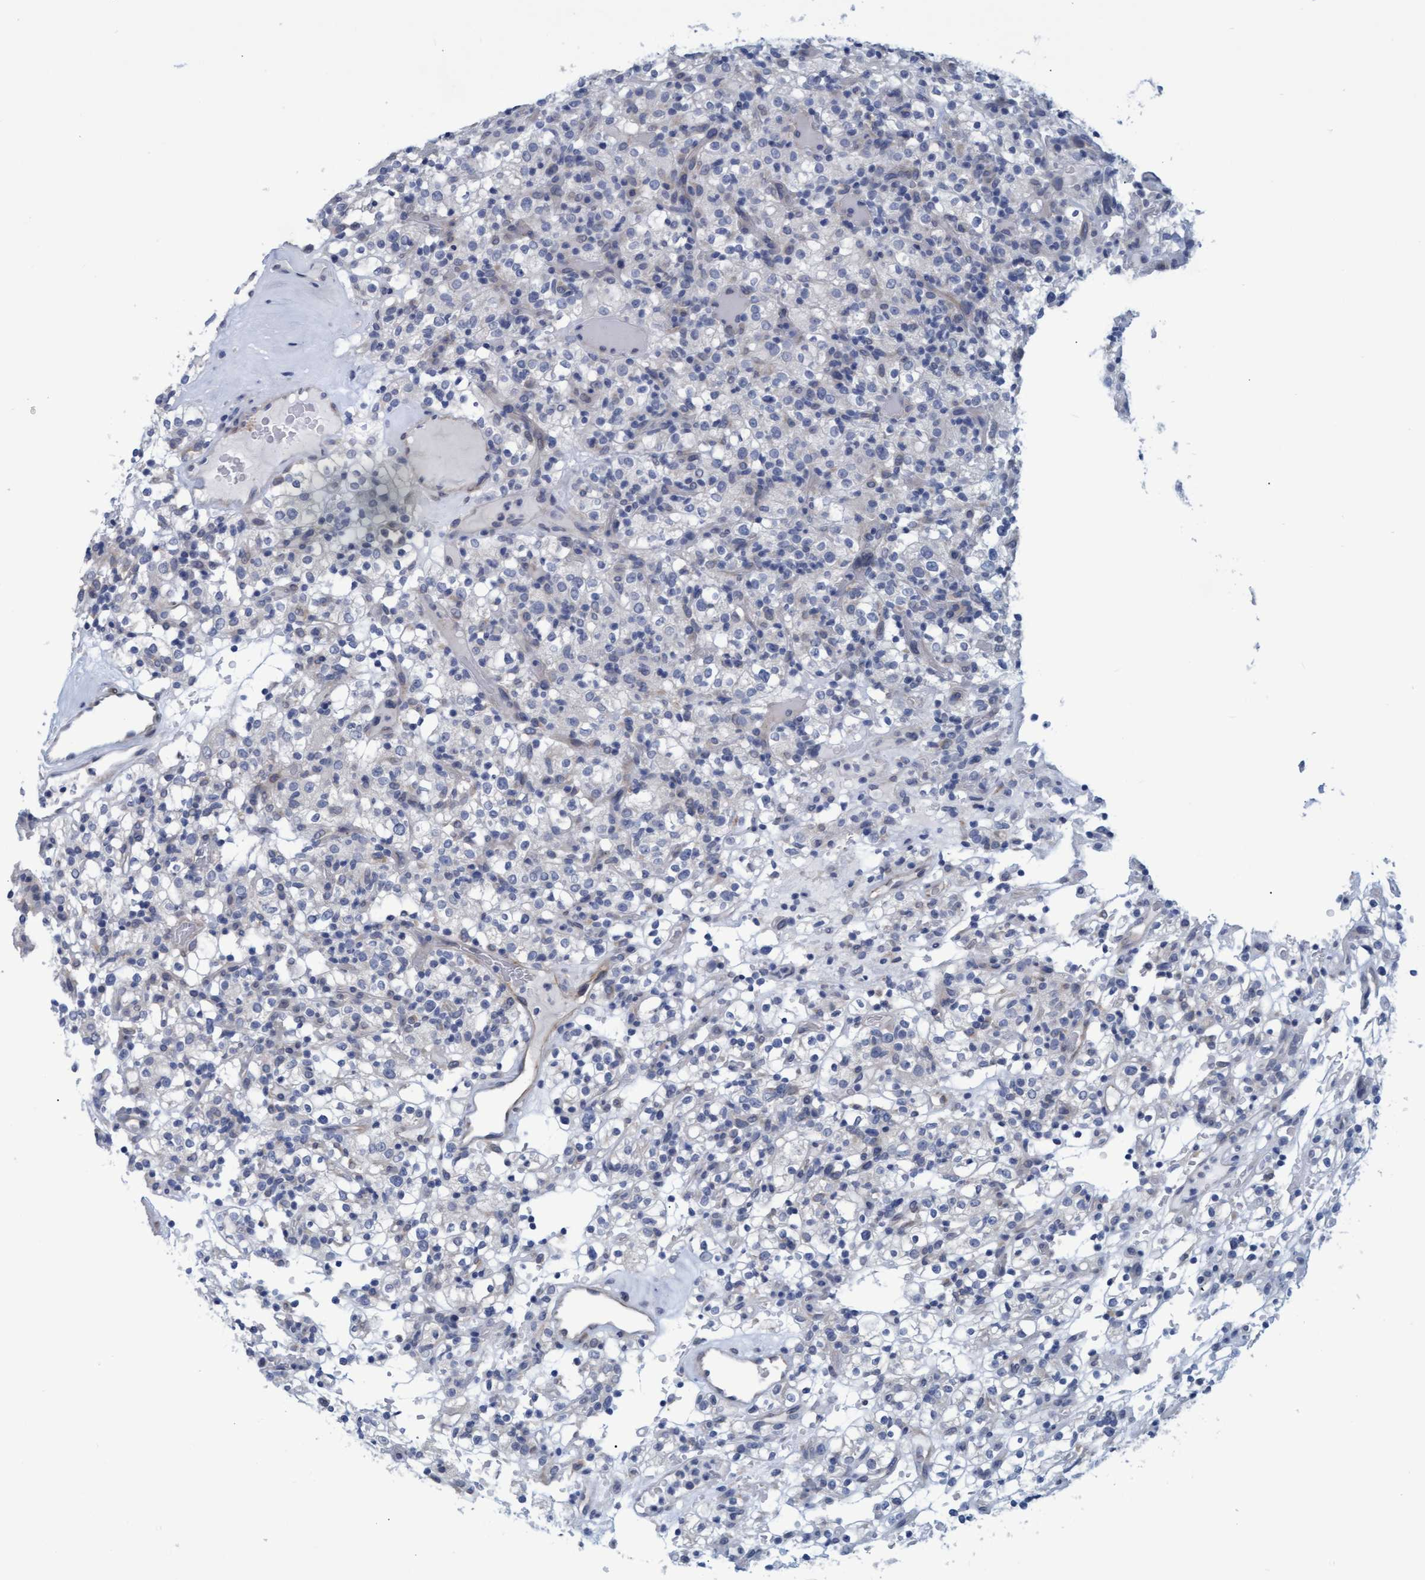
{"staining": {"intensity": "negative", "quantity": "none", "location": "none"}, "tissue": "renal cancer", "cell_type": "Tumor cells", "image_type": "cancer", "snomed": [{"axis": "morphology", "description": "Normal tissue, NOS"}, {"axis": "morphology", "description": "Adenocarcinoma, NOS"}, {"axis": "topography", "description": "Kidney"}], "caption": "Immunohistochemistry histopathology image of renal cancer (adenocarcinoma) stained for a protein (brown), which exhibits no positivity in tumor cells. (Brightfield microscopy of DAB (3,3'-diaminobenzidine) IHC at high magnification).", "gene": "SSTR3", "patient": {"sex": "female", "age": 72}}